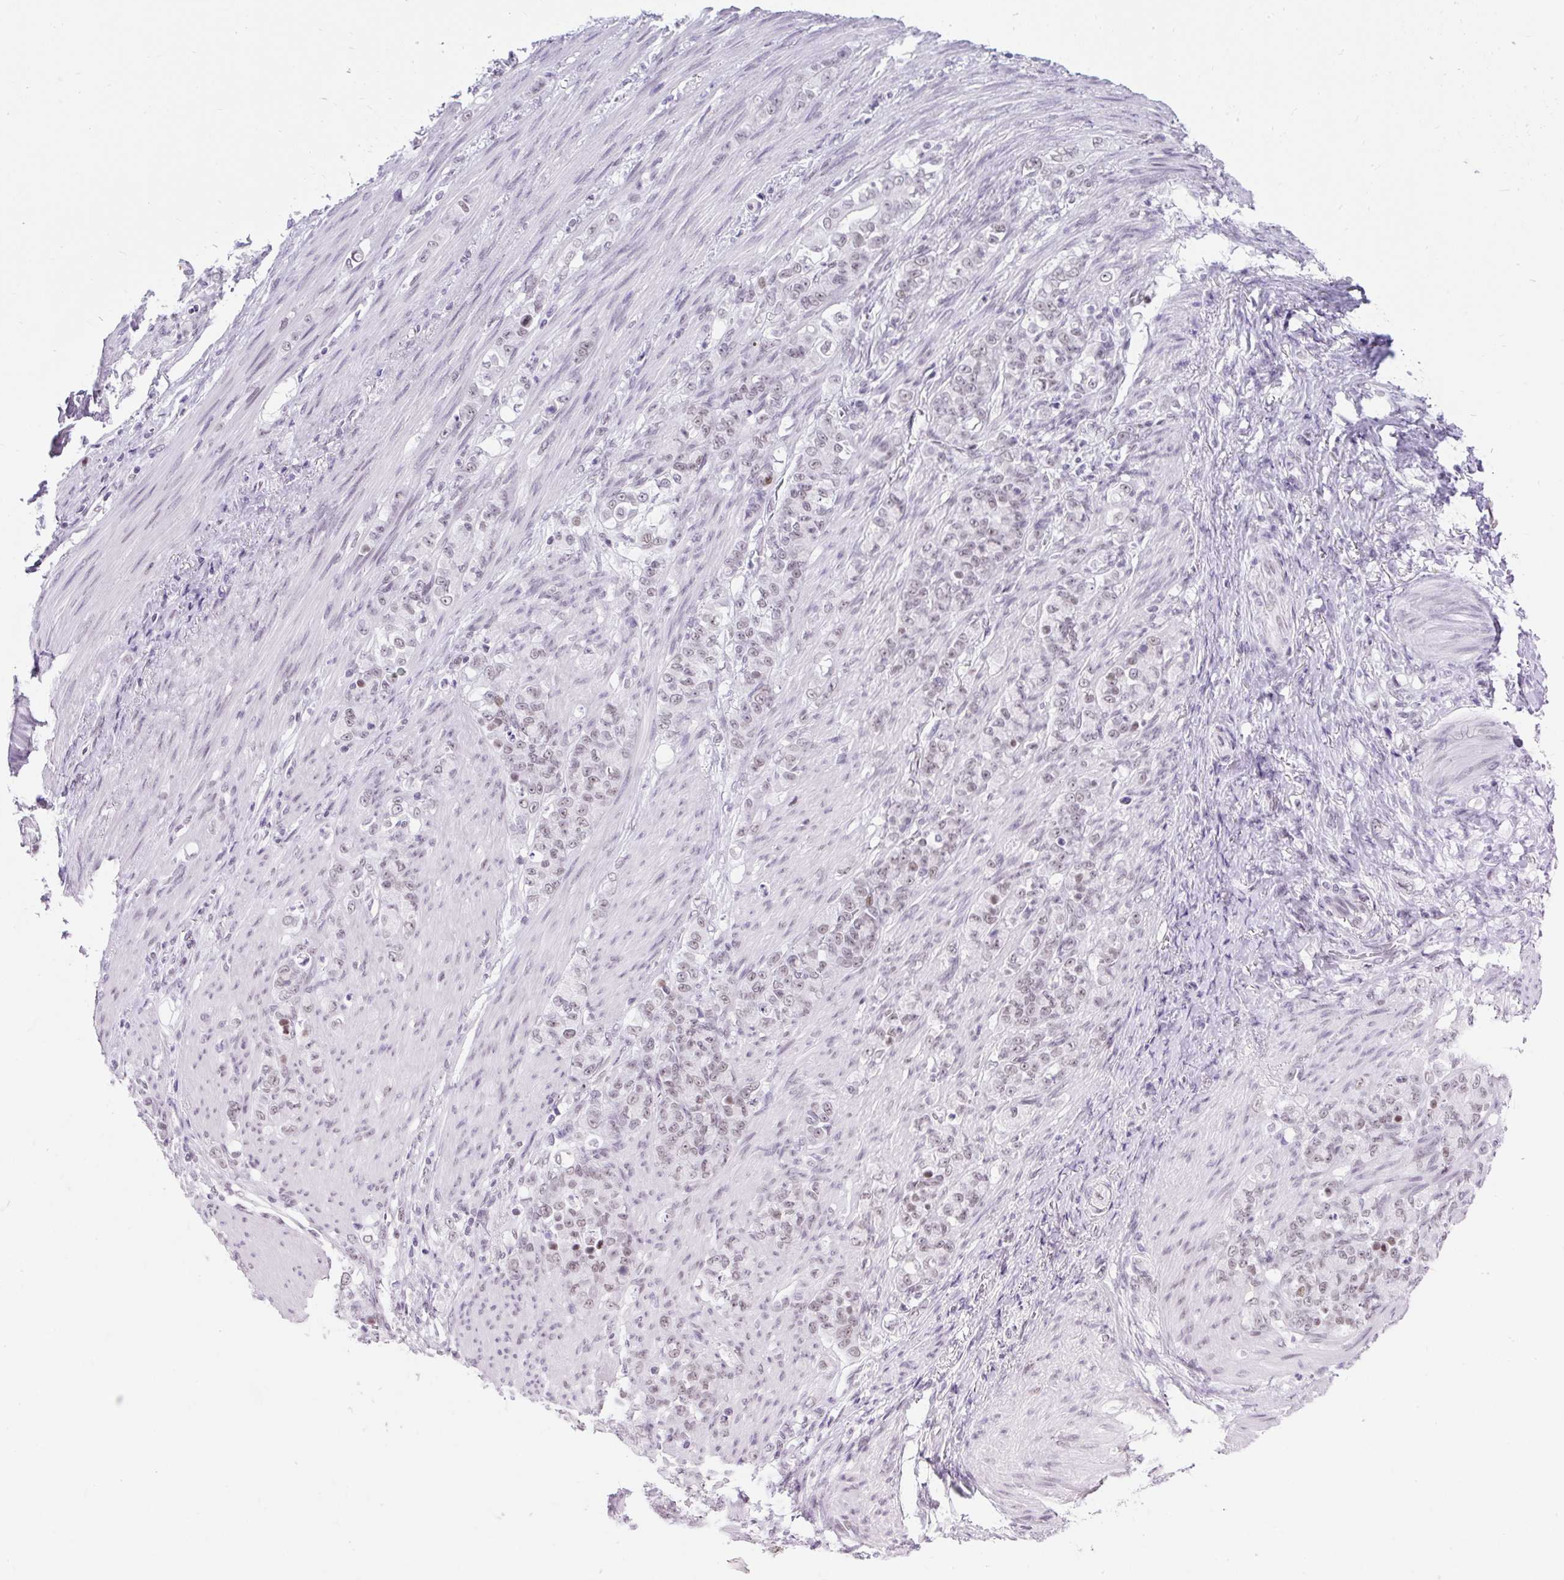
{"staining": {"intensity": "weak", "quantity": "25%-75%", "location": "nuclear"}, "tissue": "stomach cancer", "cell_type": "Tumor cells", "image_type": "cancer", "snomed": [{"axis": "morphology", "description": "Adenocarcinoma, NOS"}, {"axis": "topography", "description": "Stomach"}], "caption": "Immunohistochemical staining of stomach cancer demonstrates low levels of weak nuclear staining in about 25%-75% of tumor cells.", "gene": "PLCXD2", "patient": {"sex": "female", "age": 79}}